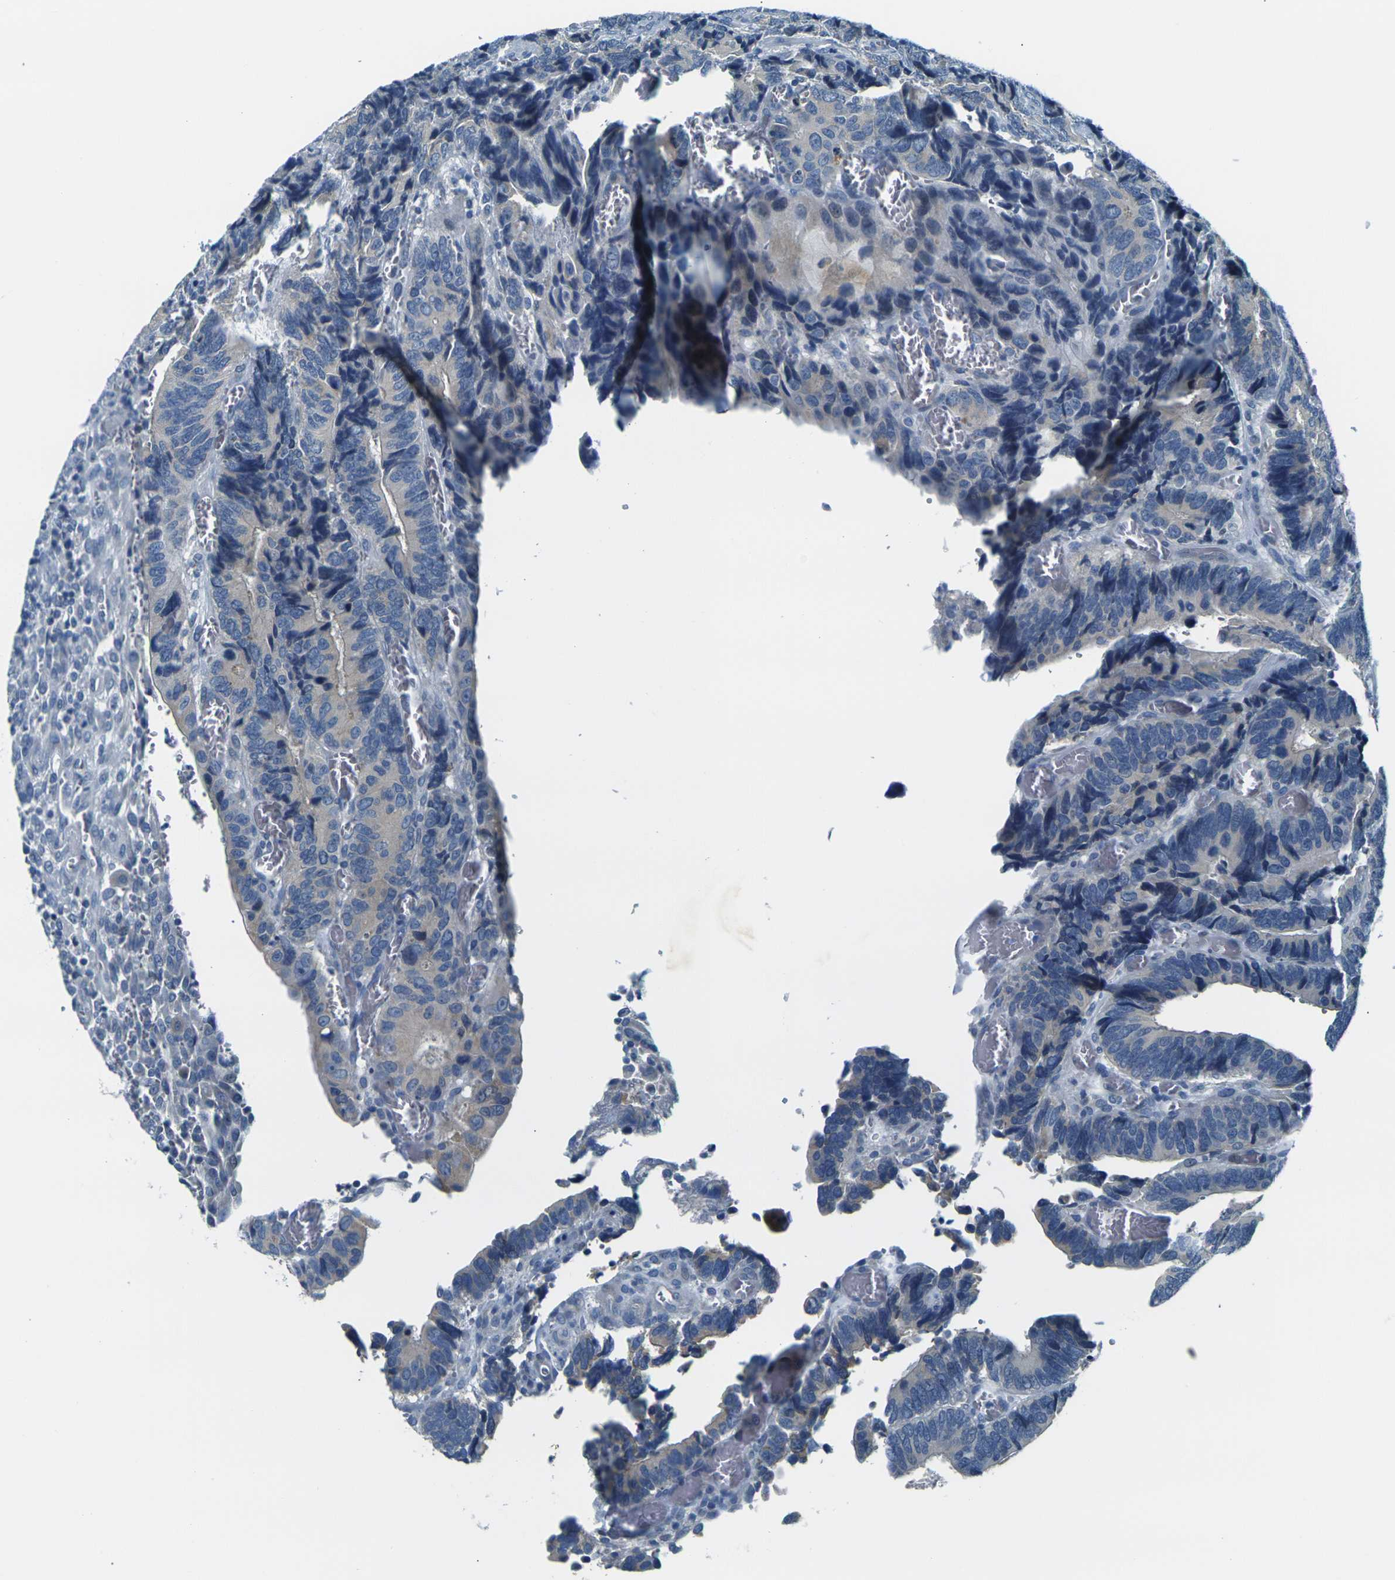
{"staining": {"intensity": "weak", "quantity": "25%-75%", "location": "cytoplasmic/membranous"}, "tissue": "colorectal cancer", "cell_type": "Tumor cells", "image_type": "cancer", "snomed": [{"axis": "morphology", "description": "Adenocarcinoma, NOS"}, {"axis": "topography", "description": "Colon"}], "caption": "Human adenocarcinoma (colorectal) stained for a protein (brown) shows weak cytoplasmic/membranous positive positivity in approximately 25%-75% of tumor cells.", "gene": "SHISAL2B", "patient": {"sex": "male", "age": 72}}